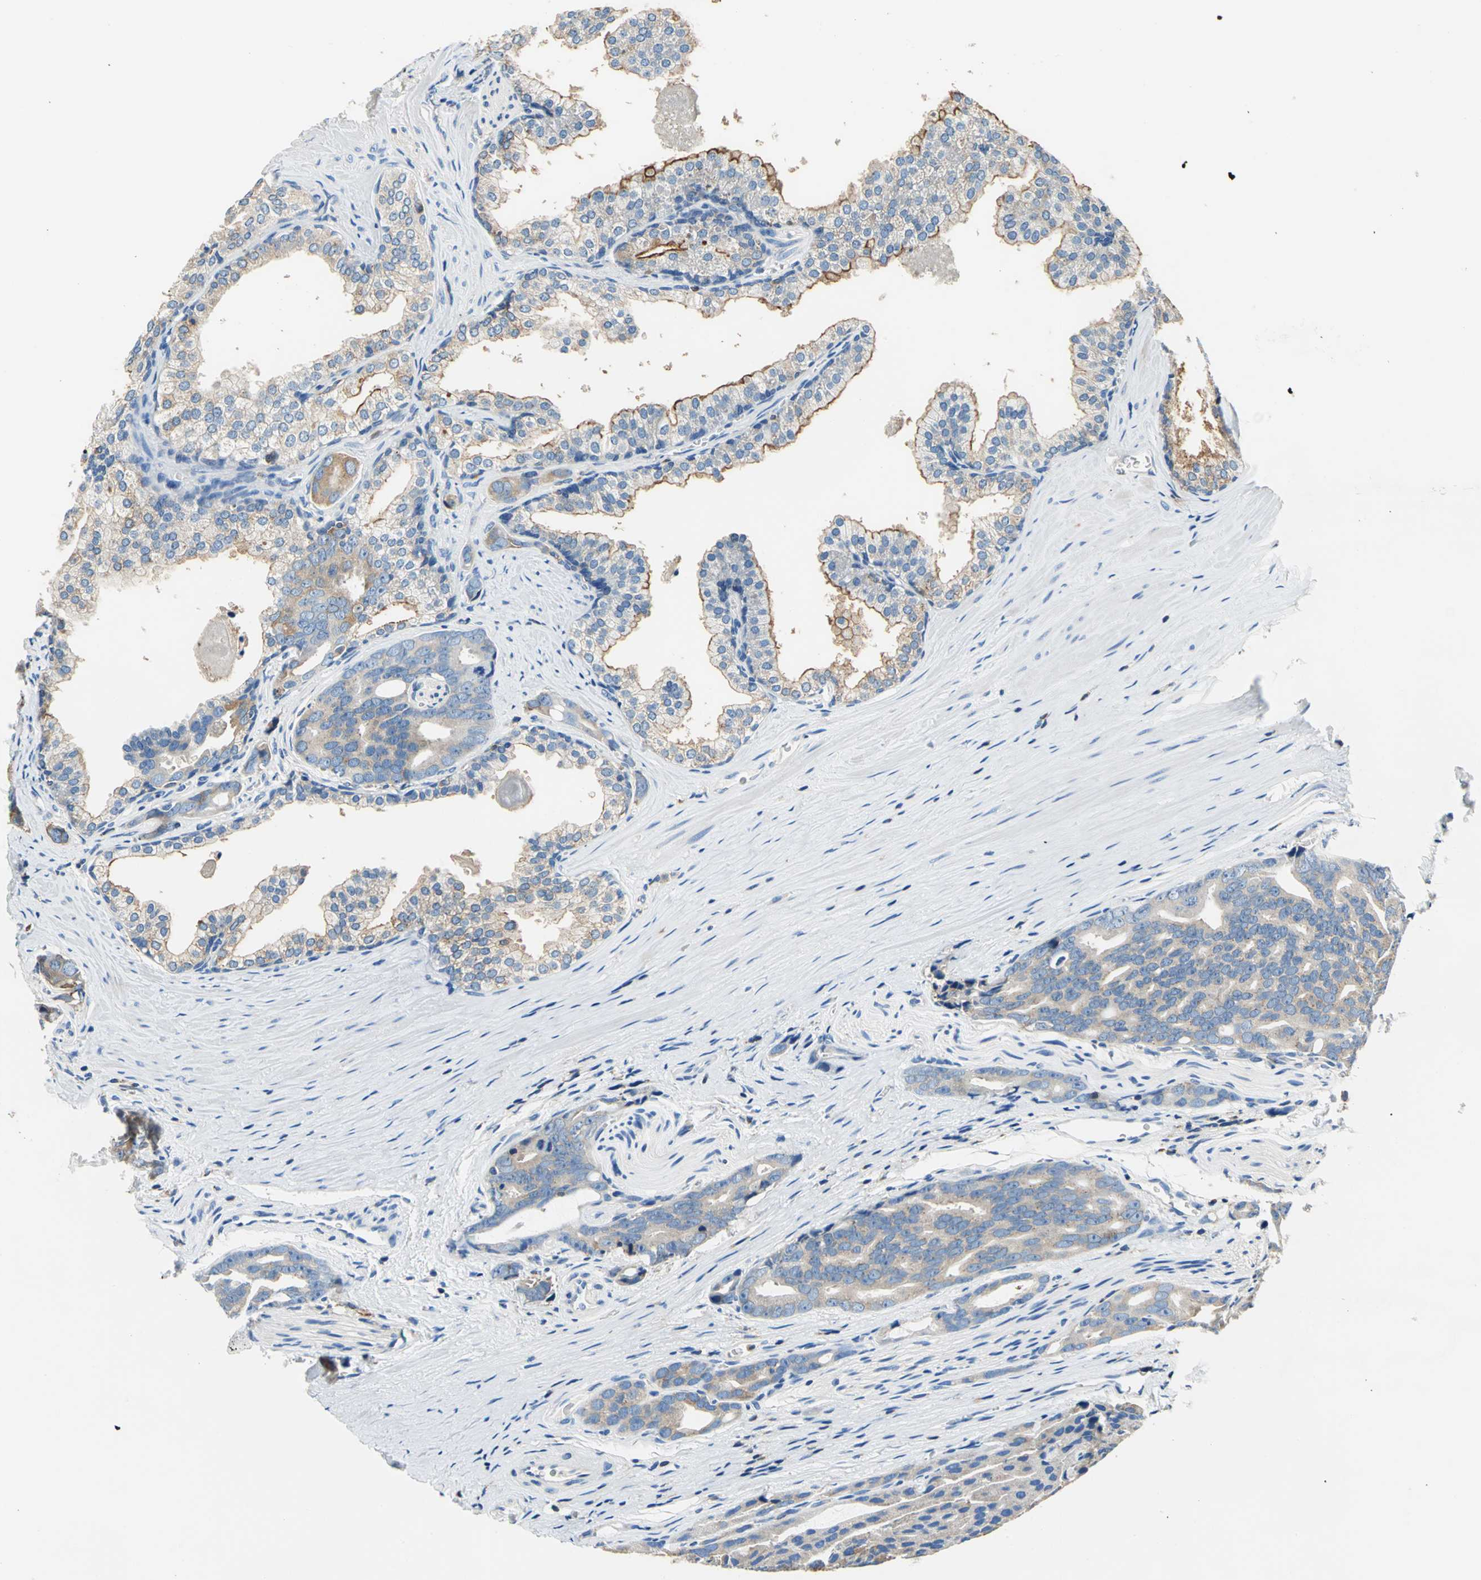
{"staining": {"intensity": "moderate", "quantity": ">75%", "location": "cytoplasmic/membranous"}, "tissue": "prostate cancer", "cell_type": "Tumor cells", "image_type": "cancer", "snomed": [{"axis": "morphology", "description": "Adenocarcinoma, Medium grade"}, {"axis": "topography", "description": "Prostate"}], "caption": "This is an image of immunohistochemistry staining of prostate adenocarcinoma (medium-grade), which shows moderate staining in the cytoplasmic/membranous of tumor cells.", "gene": "SEPTIN6", "patient": {"sex": "male", "age": 53}}